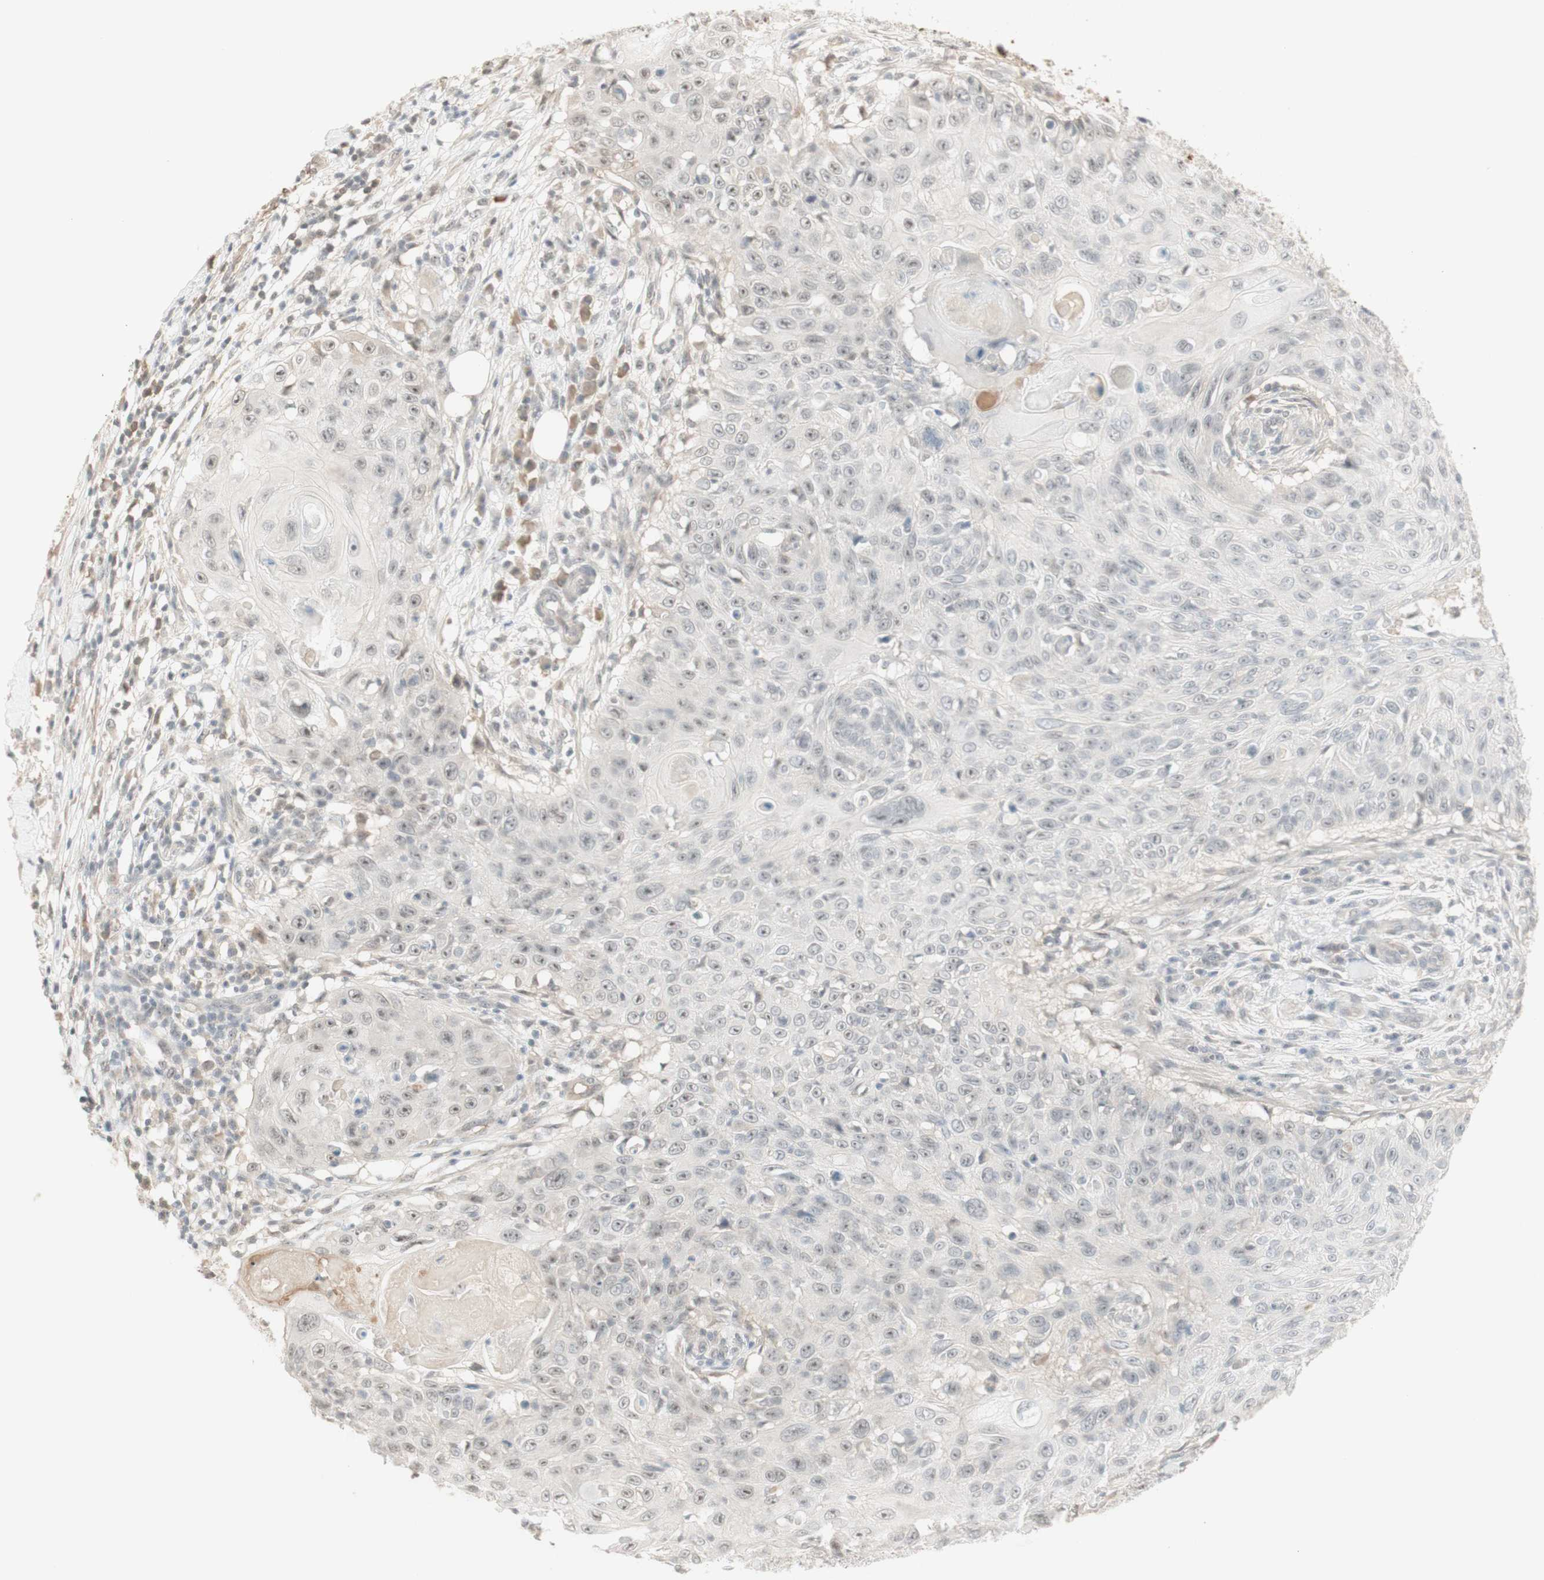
{"staining": {"intensity": "weak", "quantity": ">75%", "location": "nuclear"}, "tissue": "skin cancer", "cell_type": "Tumor cells", "image_type": "cancer", "snomed": [{"axis": "morphology", "description": "Squamous cell carcinoma, NOS"}, {"axis": "topography", "description": "Skin"}], "caption": "Protein staining of skin squamous cell carcinoma tissue shows weak nuclear staining in about >75% of tumor cells. (DAB (3,3'-diaminobenzidine) IHC, brown staining for protein, blue staining for nuclei).", "gene": "PLCD4", "patient": {"sex": "male", "age": 86}}